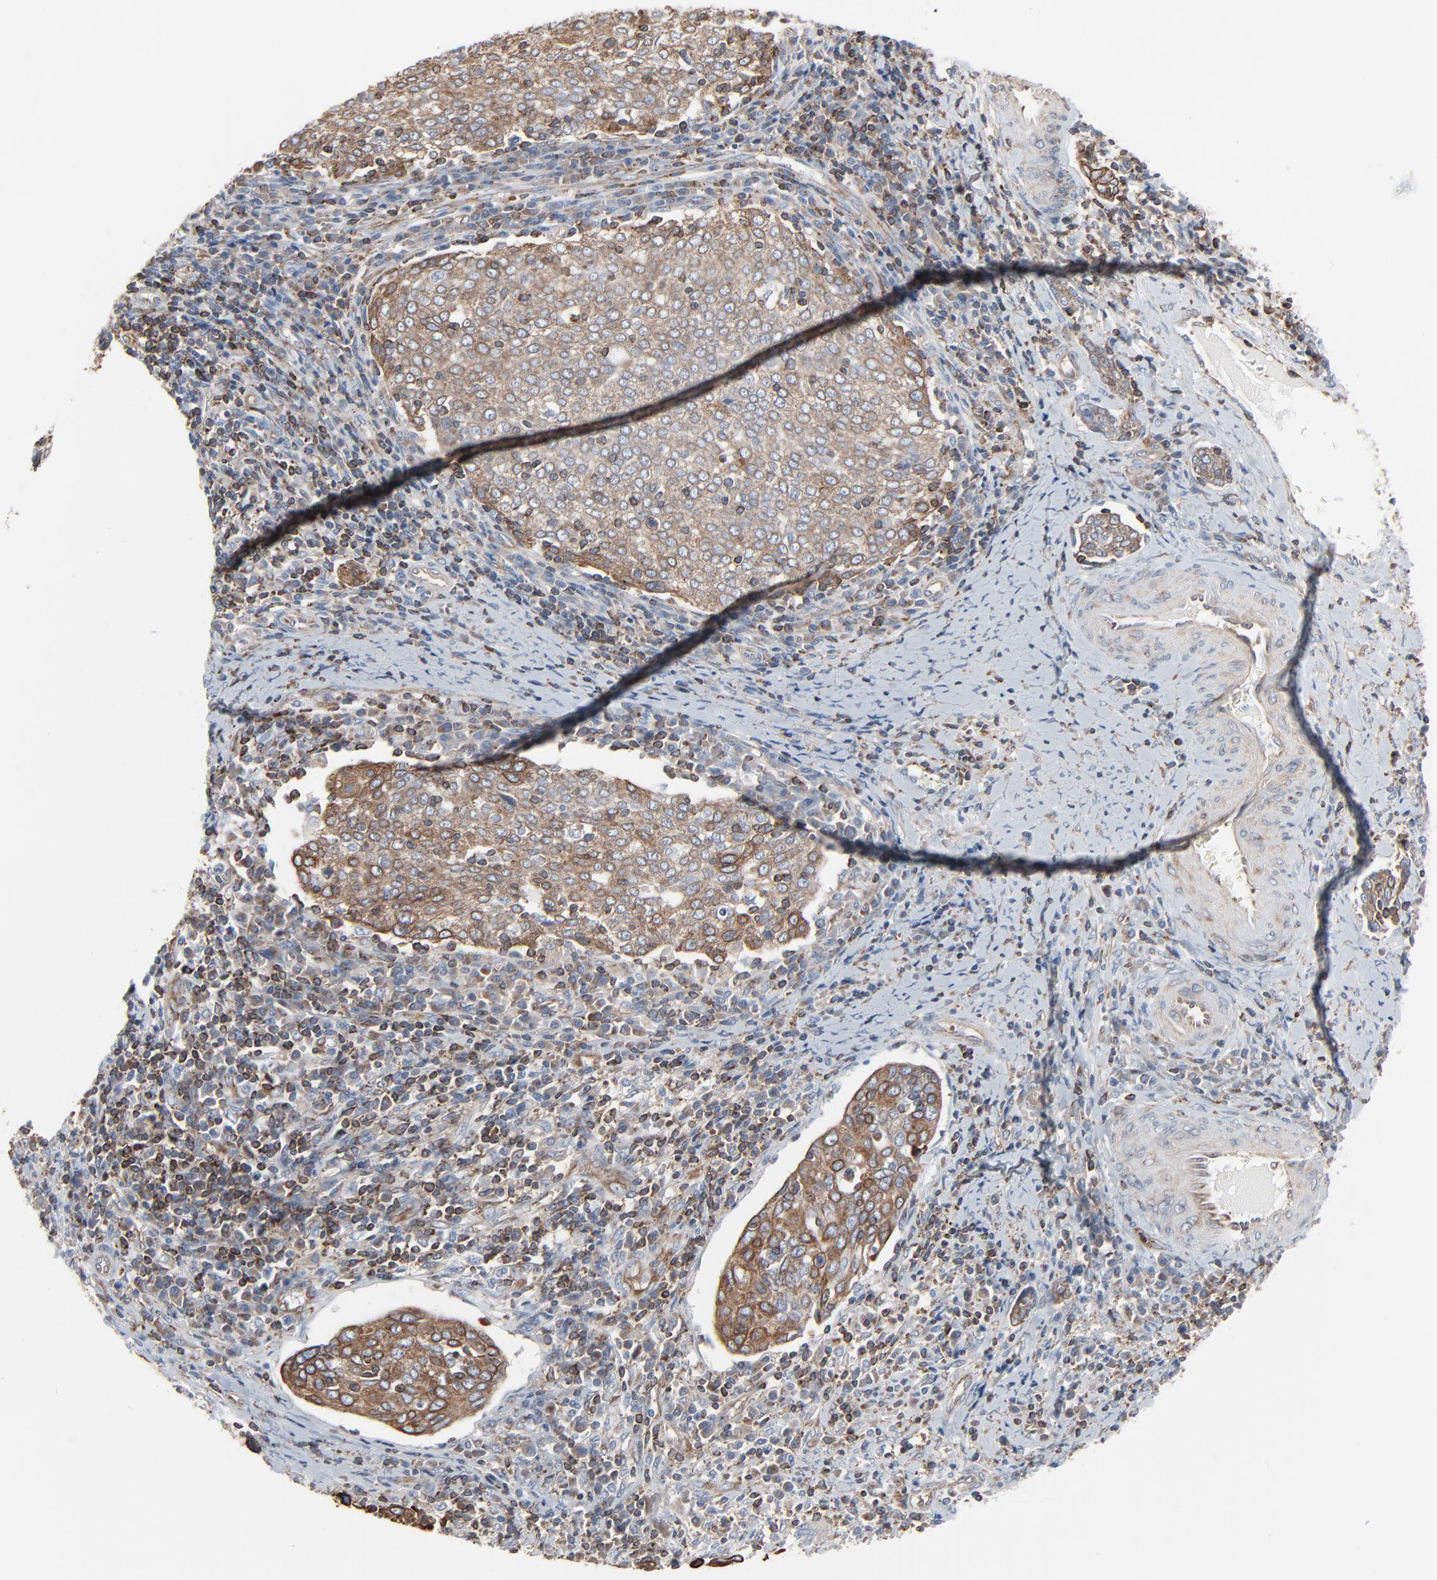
{"staining": {"intensity": "moderate", "quantity": ">75%", "location": "cytoplasmic/membranous"}, "tissue": "cervical cancer", "cell_type": "Tumor cells", "image_type": "cancer", "snomed": [{"axis": "morphology", "description": "Squamous cell carcinoma, NOS"}, {"axis": "topography", "description": "Cervix"}], "caption": "Cervical squamous cell carcinoma tissue reveals moderate cytoplasmic/membranous staining in about >75% of tumor cells (DAB IHC with brightfield microscopy, high magnification).", "gene": "OPTN", "patient": {"sex": "female", "age": 40}}